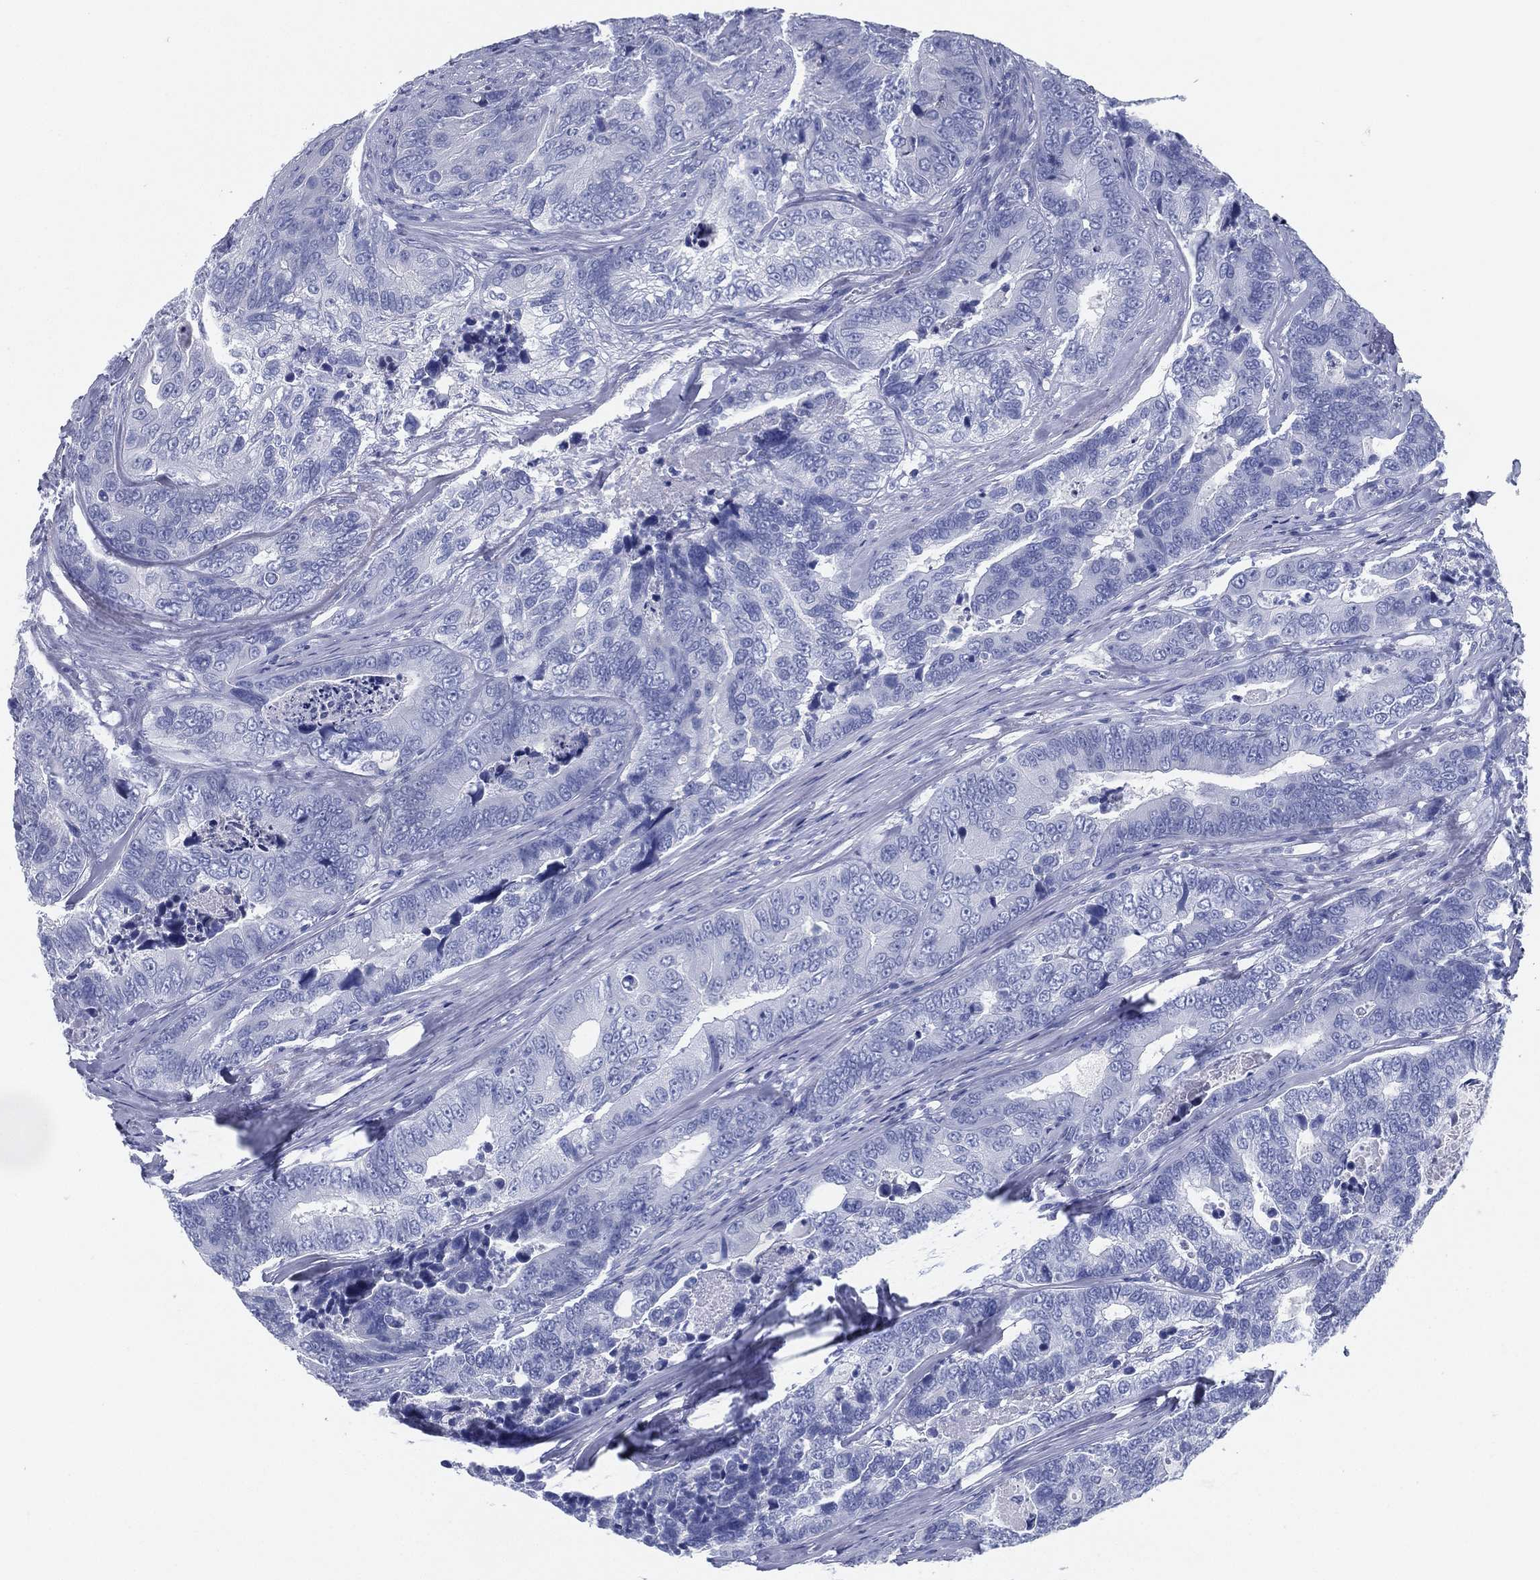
{"staining": {"intensity": "negative", "quantity": "none", "location": "none"}, "tissue": "colorectal cancer", "cell_type": "Tumor cells", "image_type": "cancer", "snomed": [{"axis": "morphology", "description": "Adenocarcinoma, NOS"}, {"axis": "topography", "description": "Colon"}], "caption": "The immunohistochemistry (IHC) micrograph has no significant positivity in tumor cells of adenocarcinoma (colorectal) tissue.", "gene": "TMEM252", "patient": {"sex": "female", "age": 72}}